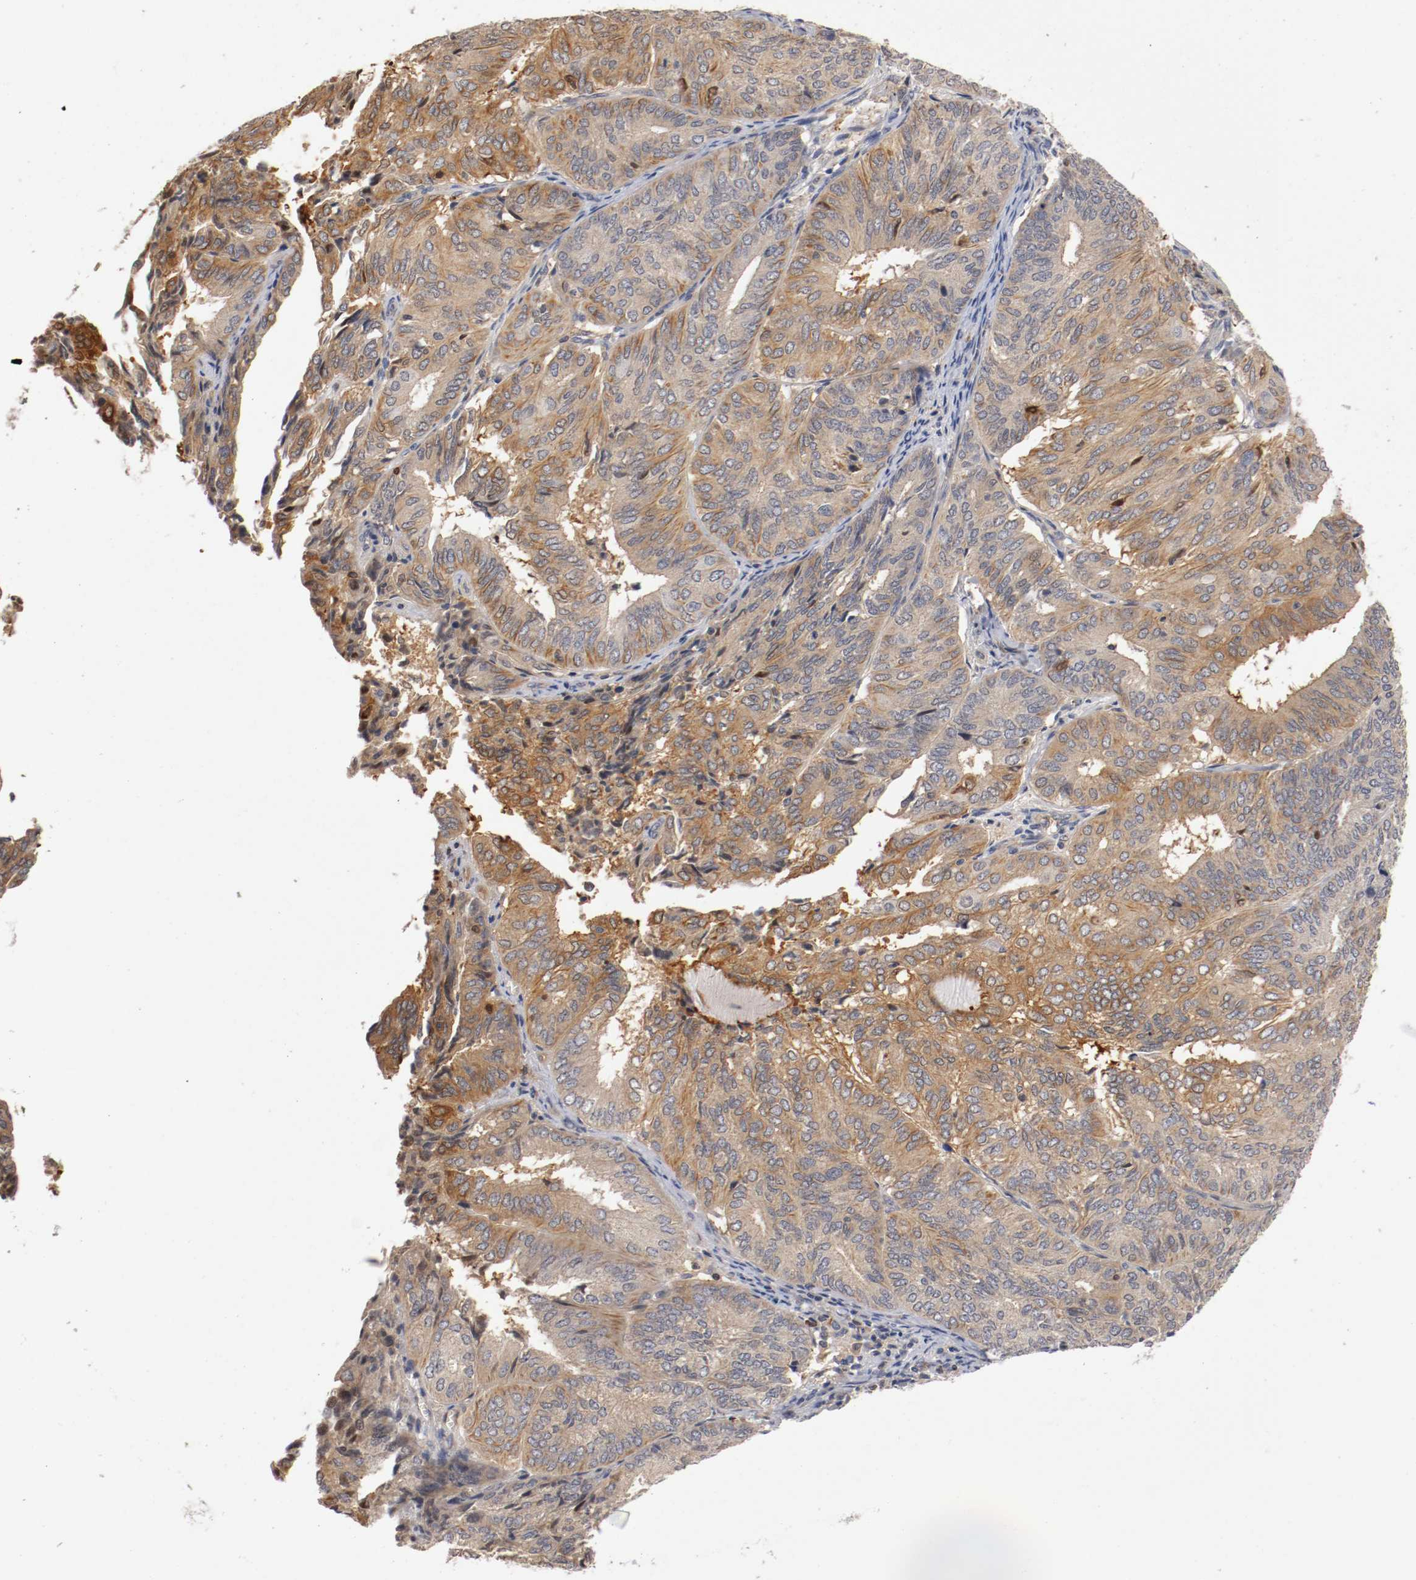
{"staining": {"intensity": "moderate", "quantity": "25%-75%", "location": "cytoplasmic/membranous"}, "tissue": "endometrial cancer", "cell_type": "Tumor cells", "image_type": "cancer", "snomed": [{"axis": "morphology", "description": "Adenocarcinoma, NOS"}, {"axis": "topography", "description": "Uterus"}], "caption": "Moderate cytoplasmic/membranous staining is present in about 25%-75% of tumor cells in endometrial cancer (adenocarcinoma).", "gene": "RBM23", "patient": {"sex": "female", "age": 60}}